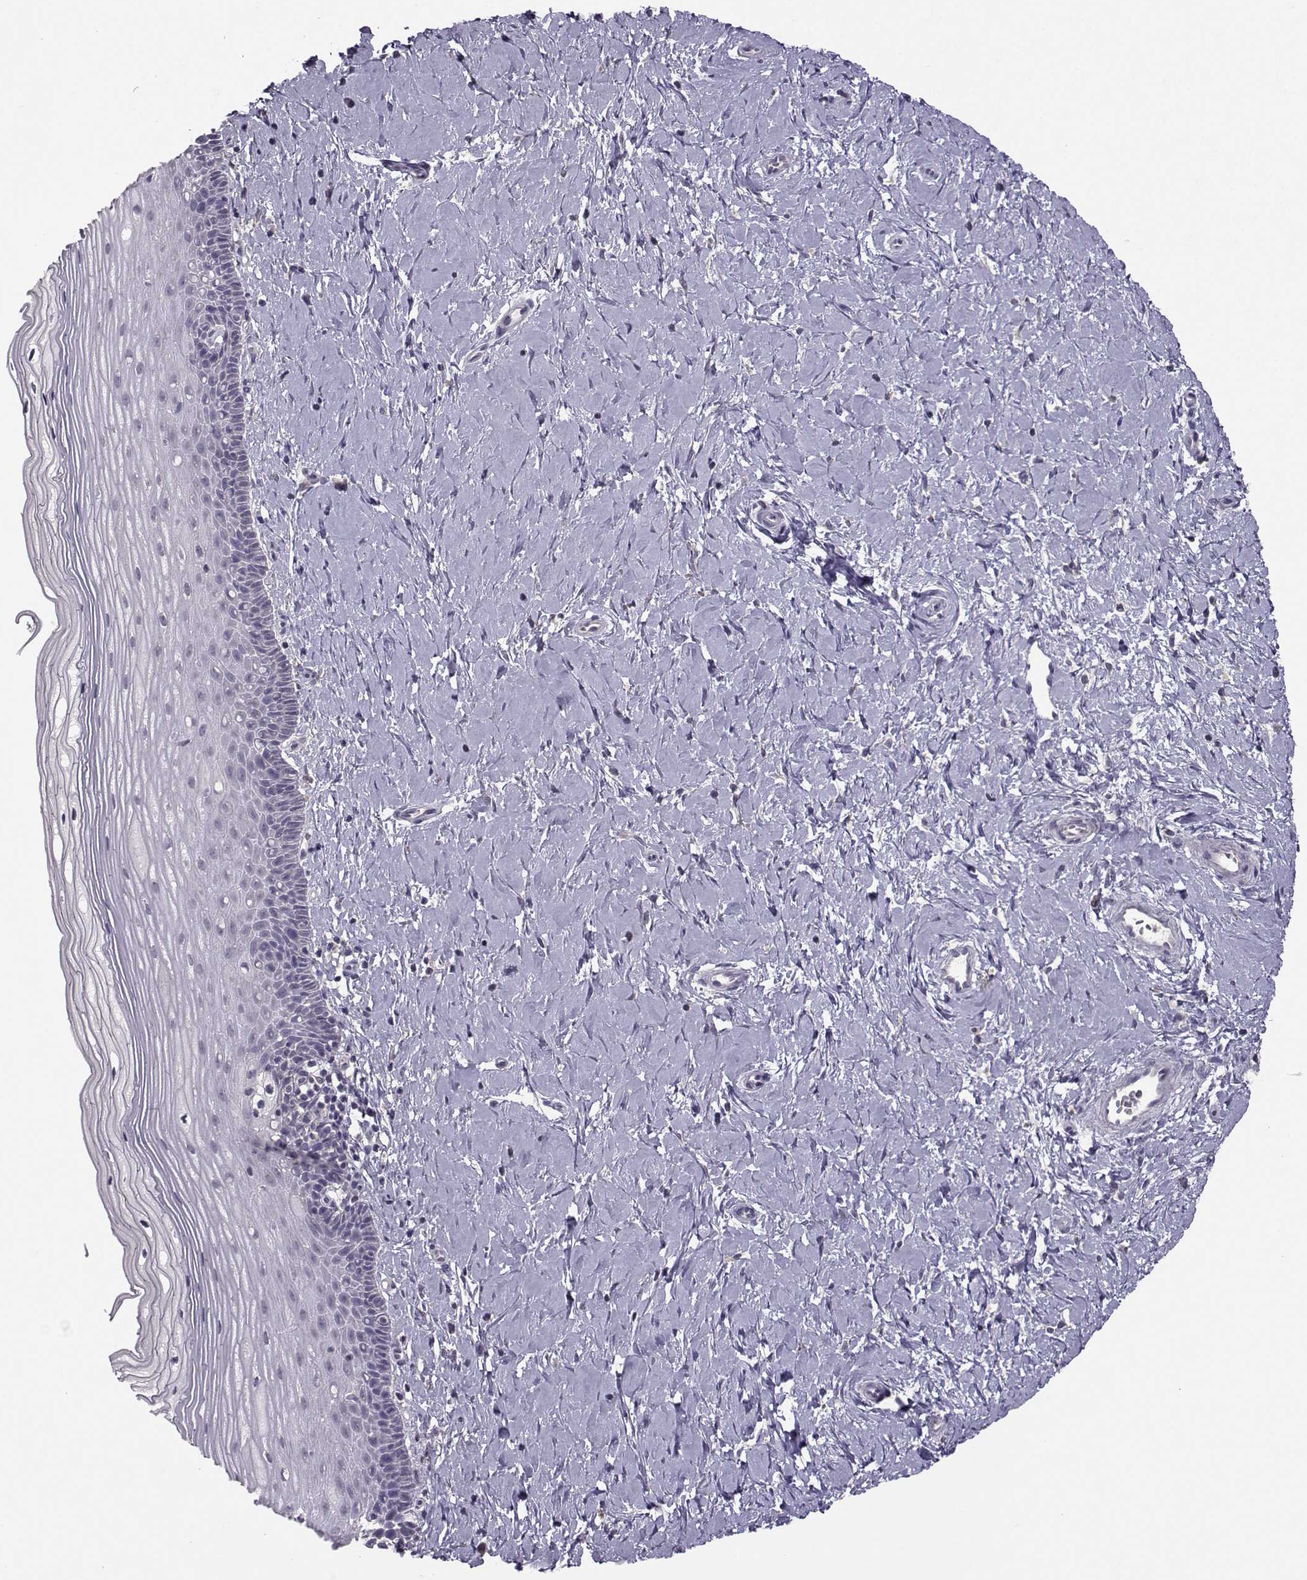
{"staining": {"intensity": "negative", "quantity": "none", "location": "none"}, "tissue": "cervix", "cell_type": "Glandular cells", "image_type": "normal", "snomed": [{"axis": "morphology", "description": "Normal tissue, NOS"}, {"axis": "topography", "description": "Cervix"}], "caption": "This image is of normal cervix stained with immunohistochemistry to label a protein in brown with the nuclei are counter-stained blue. There is no positivity in glandular cells.", "gene": "FCAMR", "patient": {"sex": "female", "age": 37}}